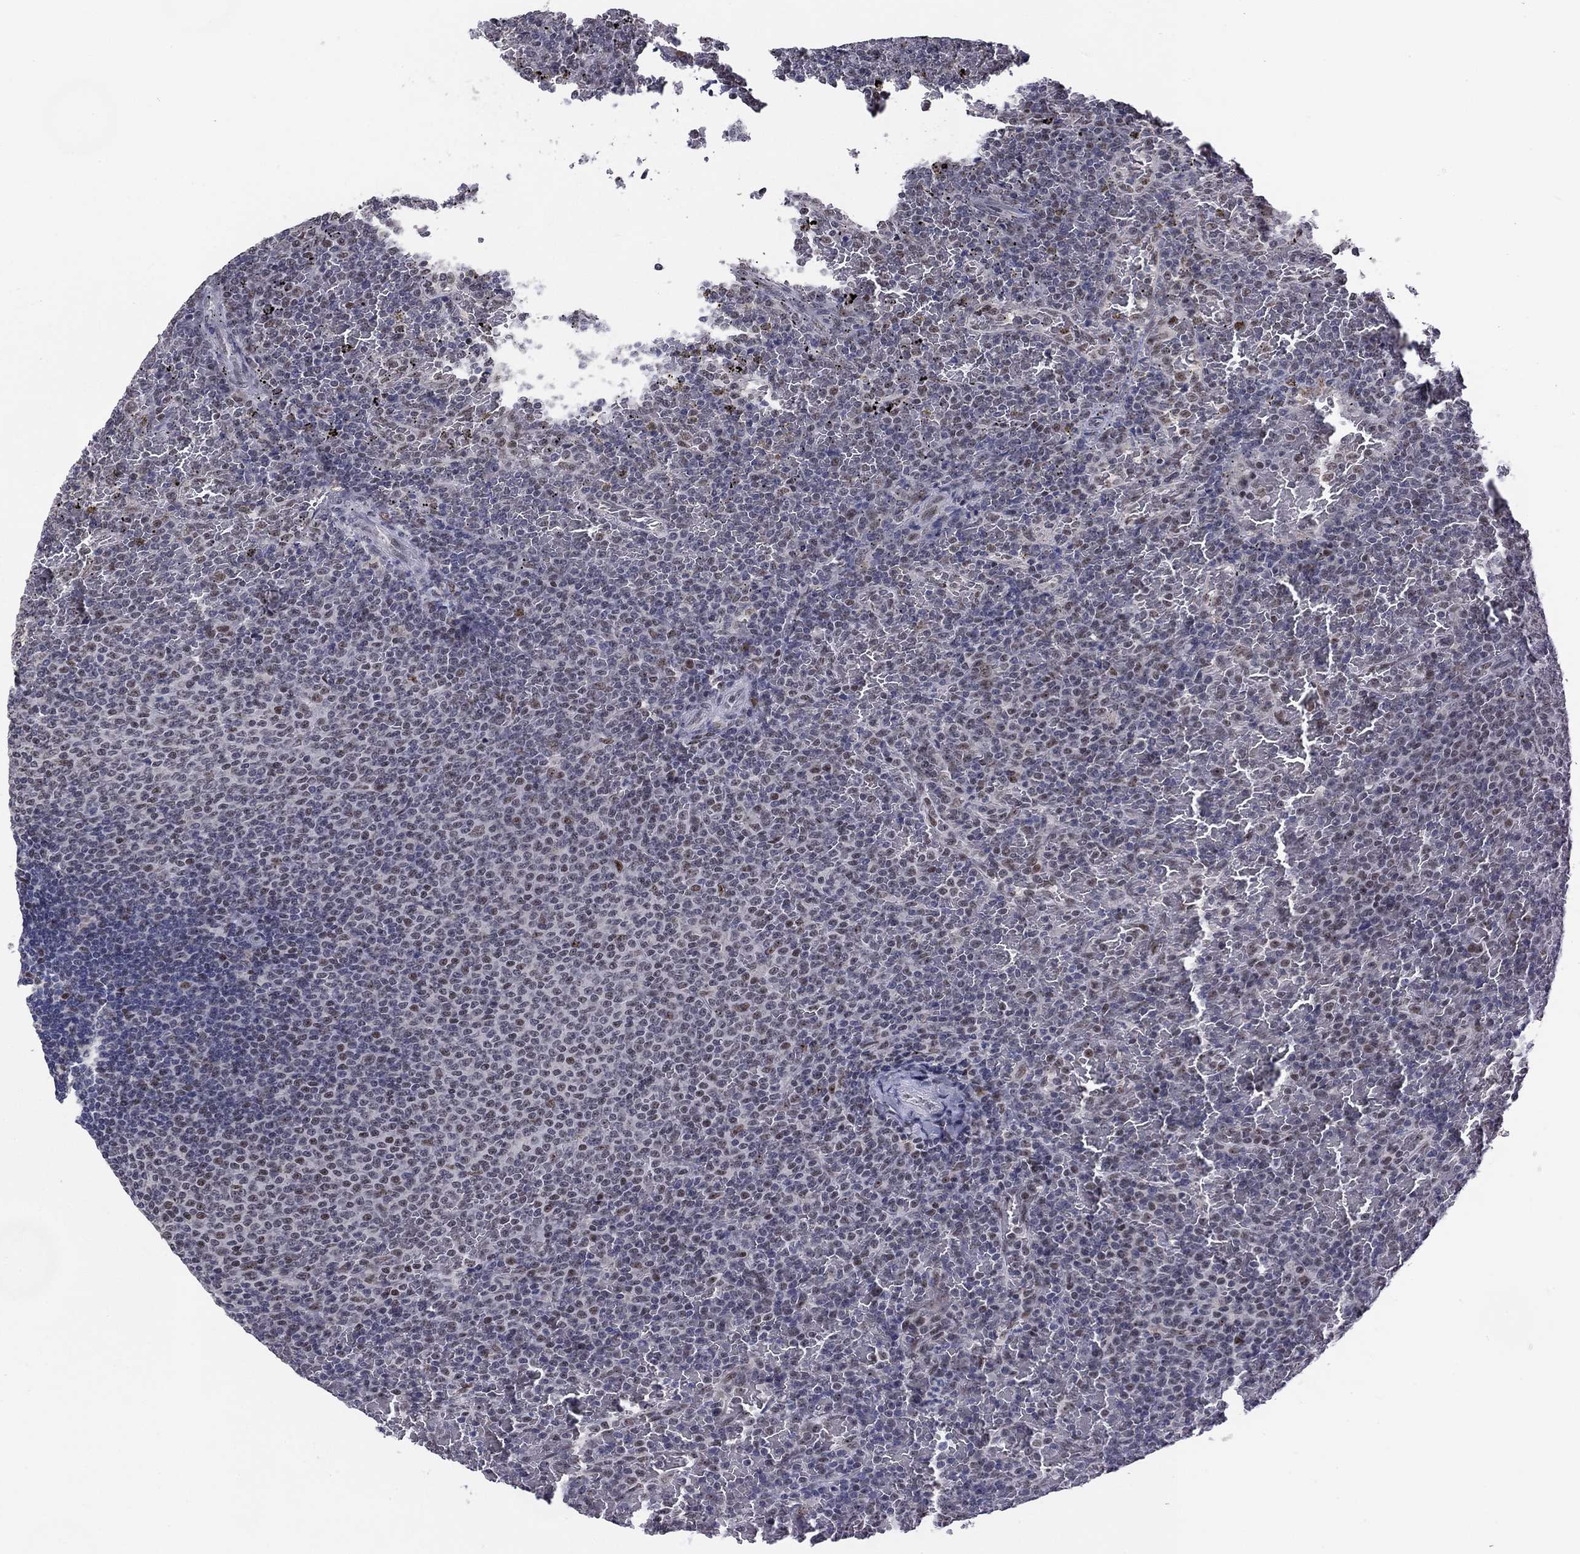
{"staining": {"intensity": "negative", "quantity": "none", "location": "none"}, "tissue": "lymphoma", "cell_type": "Tumor cells", "image_type": "cancer", "snomed": [{"axis": "morphology", "description": "Malignant lymphoma, non-Hodgkin's type, Low grade"}, {"axis": "topography", "description": "Spleen"}], "caption": "Immunohistochemistry (IHC) of human malignant lymphoma, non-Hodgkin's type (low-grade) exhibits no positivity in tumor cells.", "gene": "HTN1", "patient": {"sex": "female", "age": 77}}